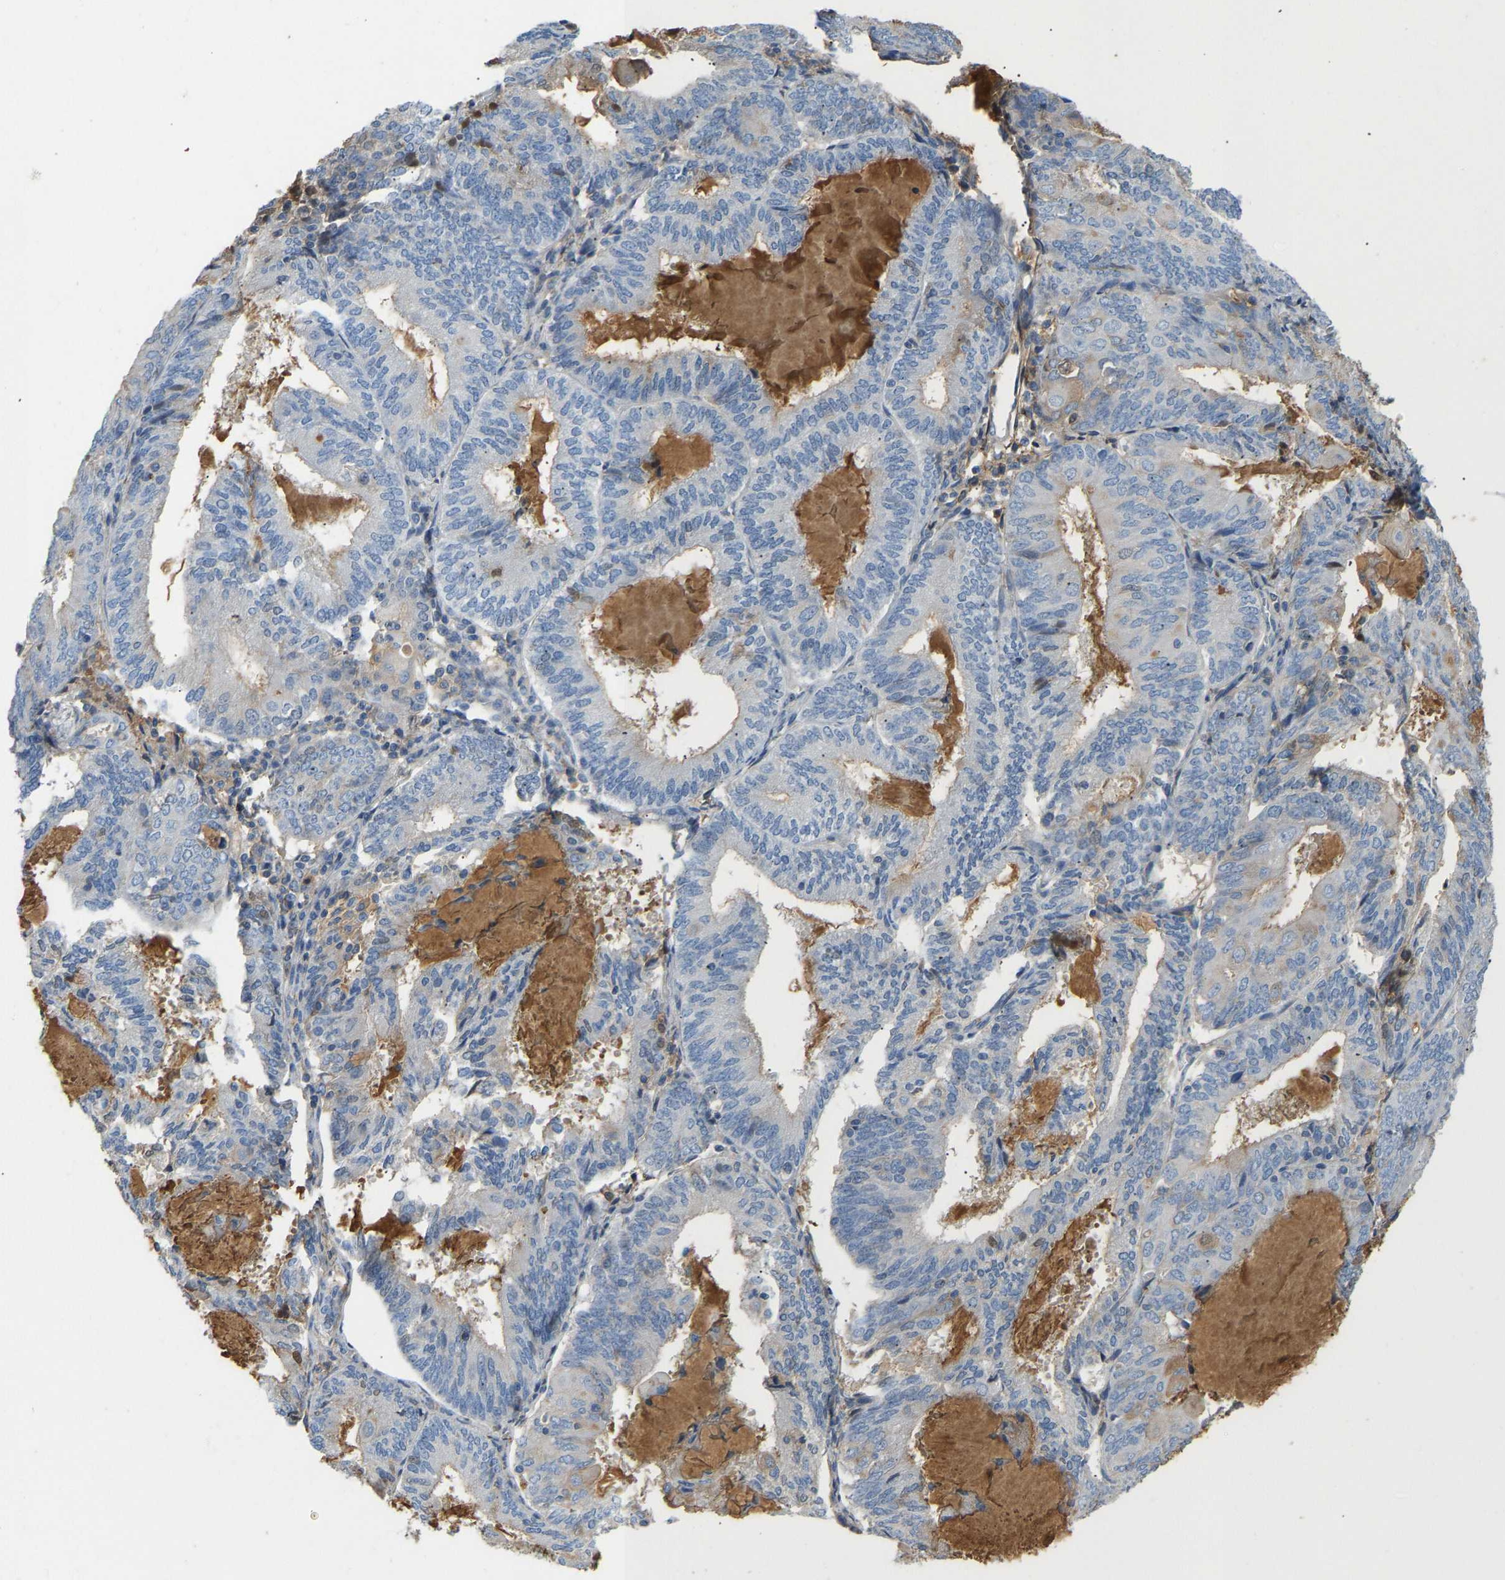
{"staining": {"intensity": "weak", "quantity": "<25%", "location": "cytoplasmic/membranous"}, "tissue": "endometrial cancer", "cell_type": "Tumor cells", "image_type": "cancer", "snomed": [{"axis": "morphology", "description": "Adenocarcinoma, NOS"}, {"axis": "topography", "description": "Endometrium"}], "caption": "This is a histopathology image of immunohistochemistry (IHC) staining of adenocarcinoma (endometrial), which shows no staining in tumor cells.", "gene": "STC1", "patient": {"sex": "female", "age": 81}}